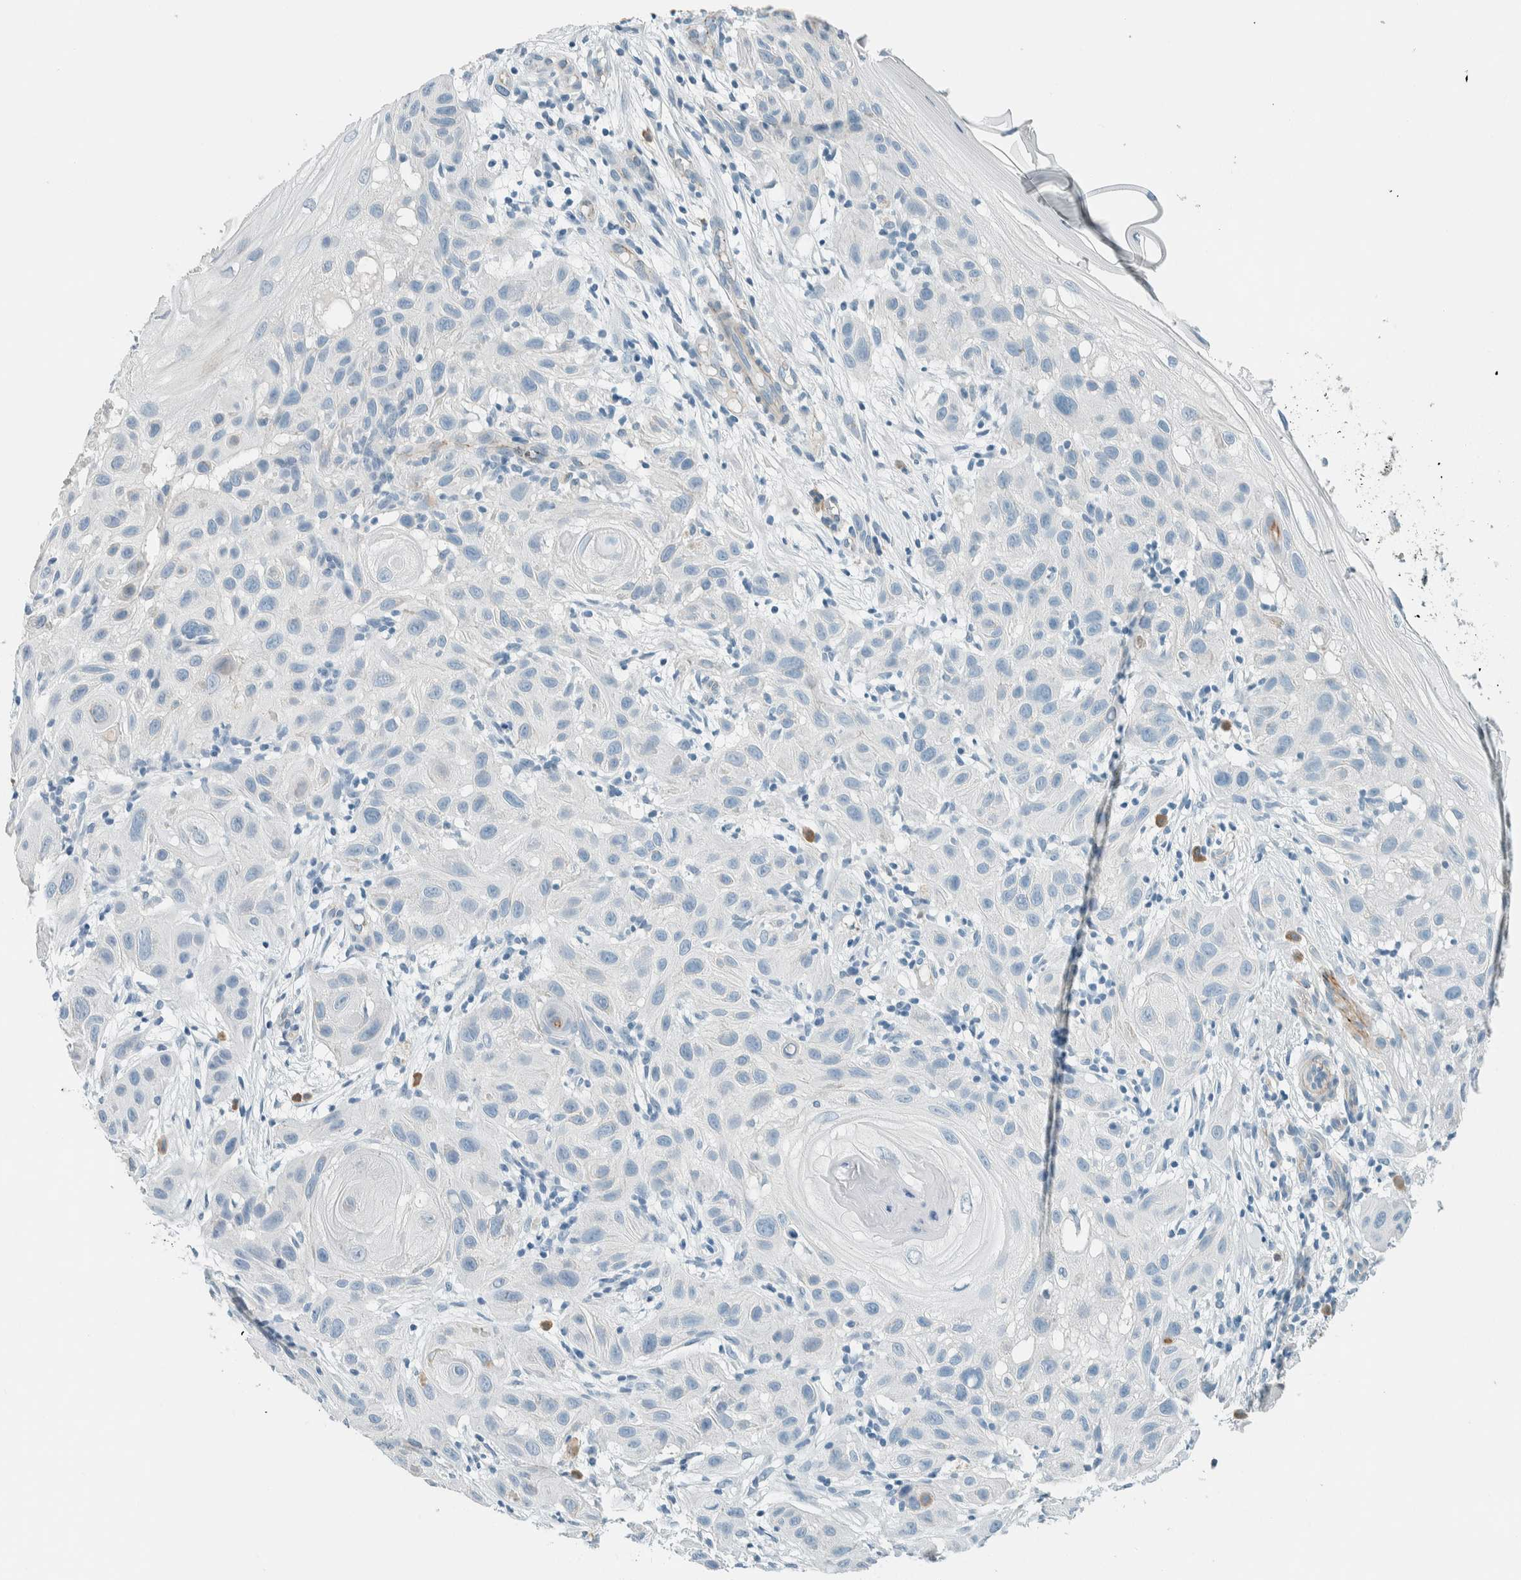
{"staining": {"intensity": "negative", "quantity": "none", "location": "none"}, "tissue": "skin cancer", "cell_type": "Tumor cells", "image_type": "cancer", "snomed": [{"axis": "morphology", "description": "Squamous cell carcinoma, NOS"}, {"axis": "topography", "description": "Skin"}], "caption": "A photomicrograph of human skin cancer (squamous cell carcinoma) is negative for staining in tumor cells.", "gene": "SLFN12", "patient": {"sex": "female", "age": 96}}